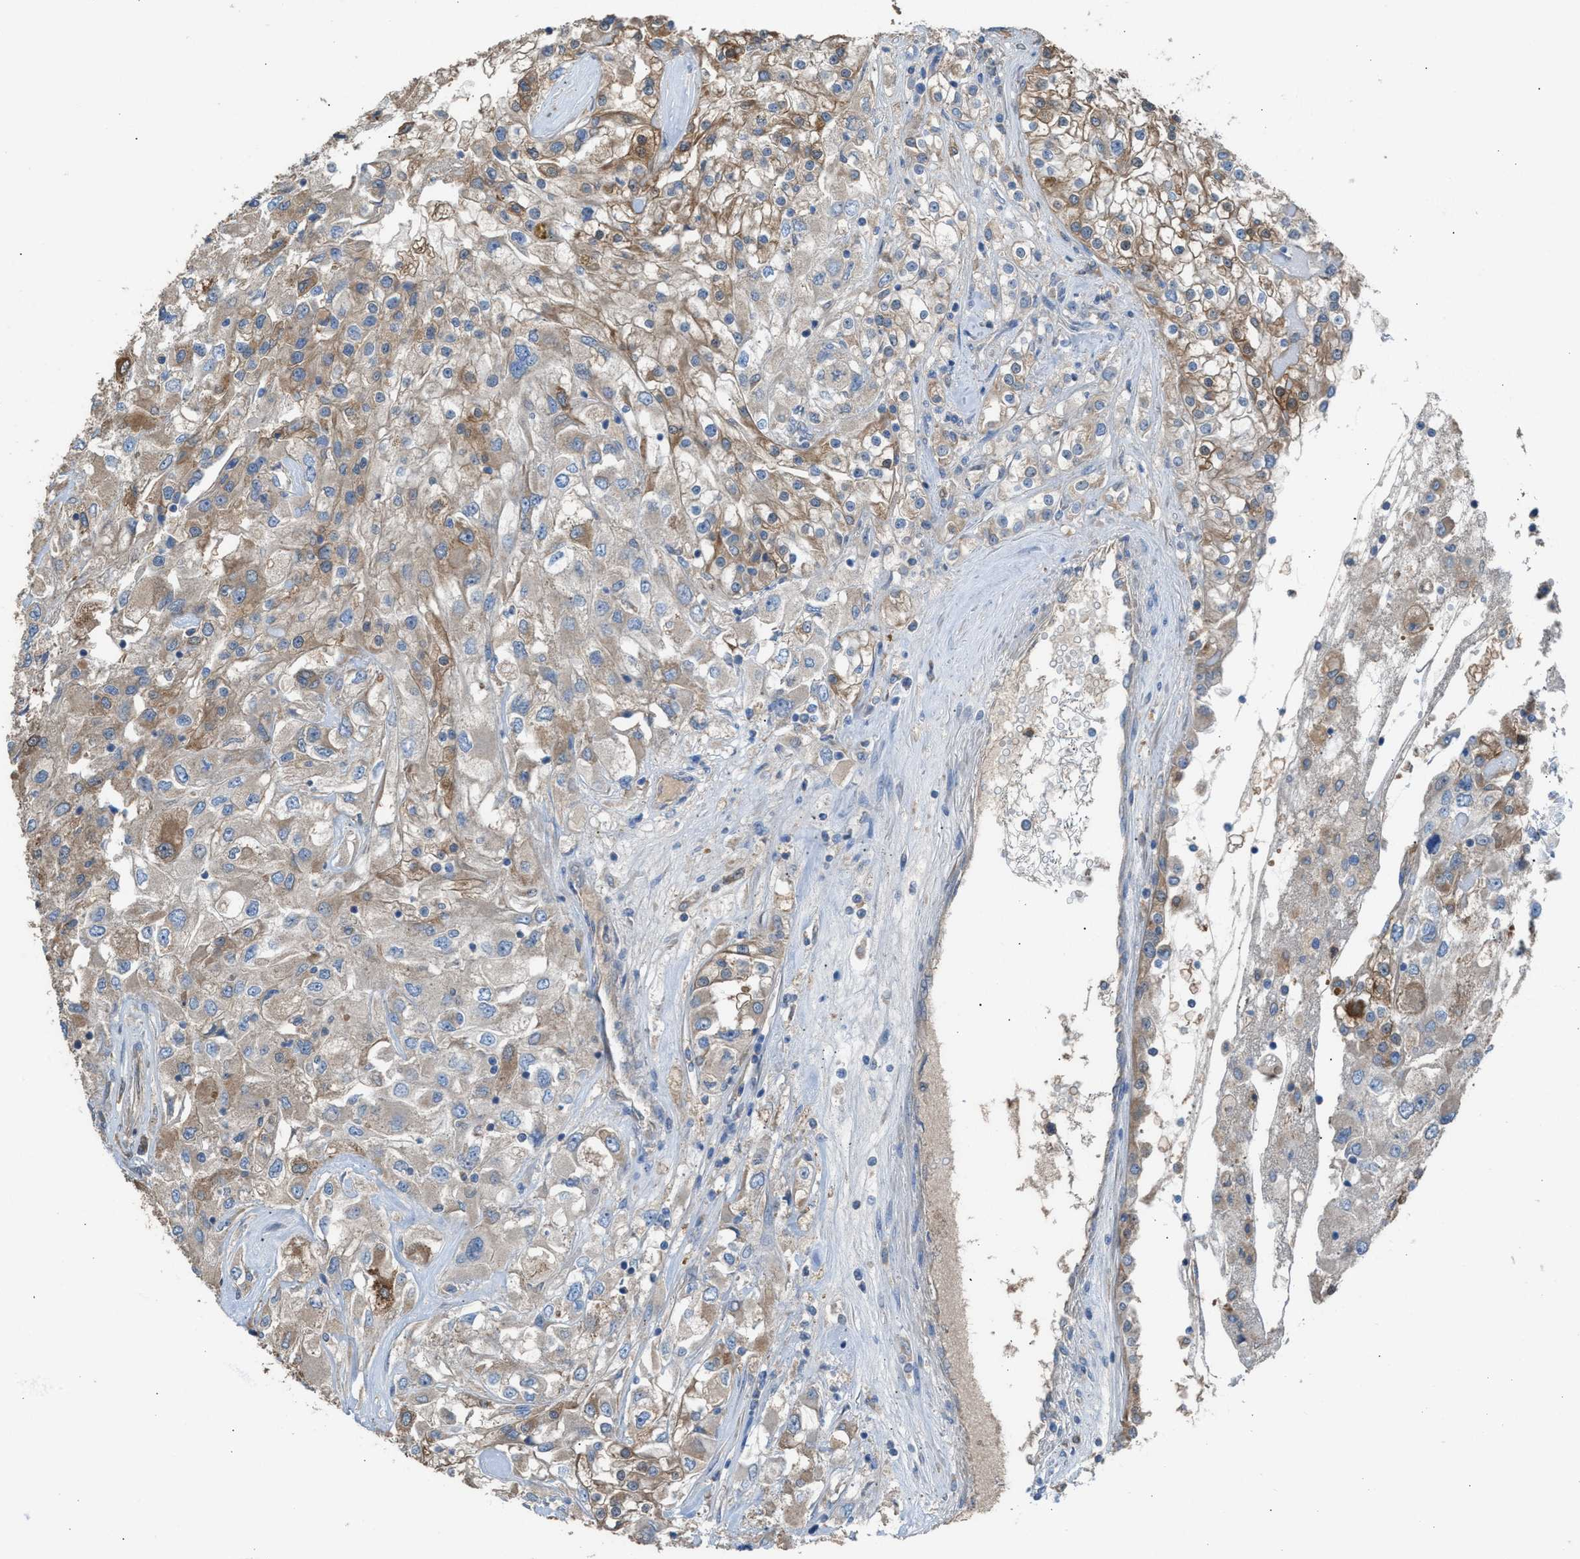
{"staining": {"intensity": "moderate", "quantity": "<25%", "location": "cytoplasmic/membranous"}, "tissue": "renal cancer", "cell_type": "Tumor cells", "image_type": "cancer", "snomed": [{"axis": "morphology", "description": "Adenocarcinoma, NOS"}, {"axis": "topography", "description": "Kidney"}], "caption": "This photomicrograph displays immunohistochemistry staining of human renal adenocarcinoma, with low moderate cytoplasmic/membranous expression in about <25% of tumor cells.", "gene": "NQO2", "patient": {"sex": "female", "age": 52}}